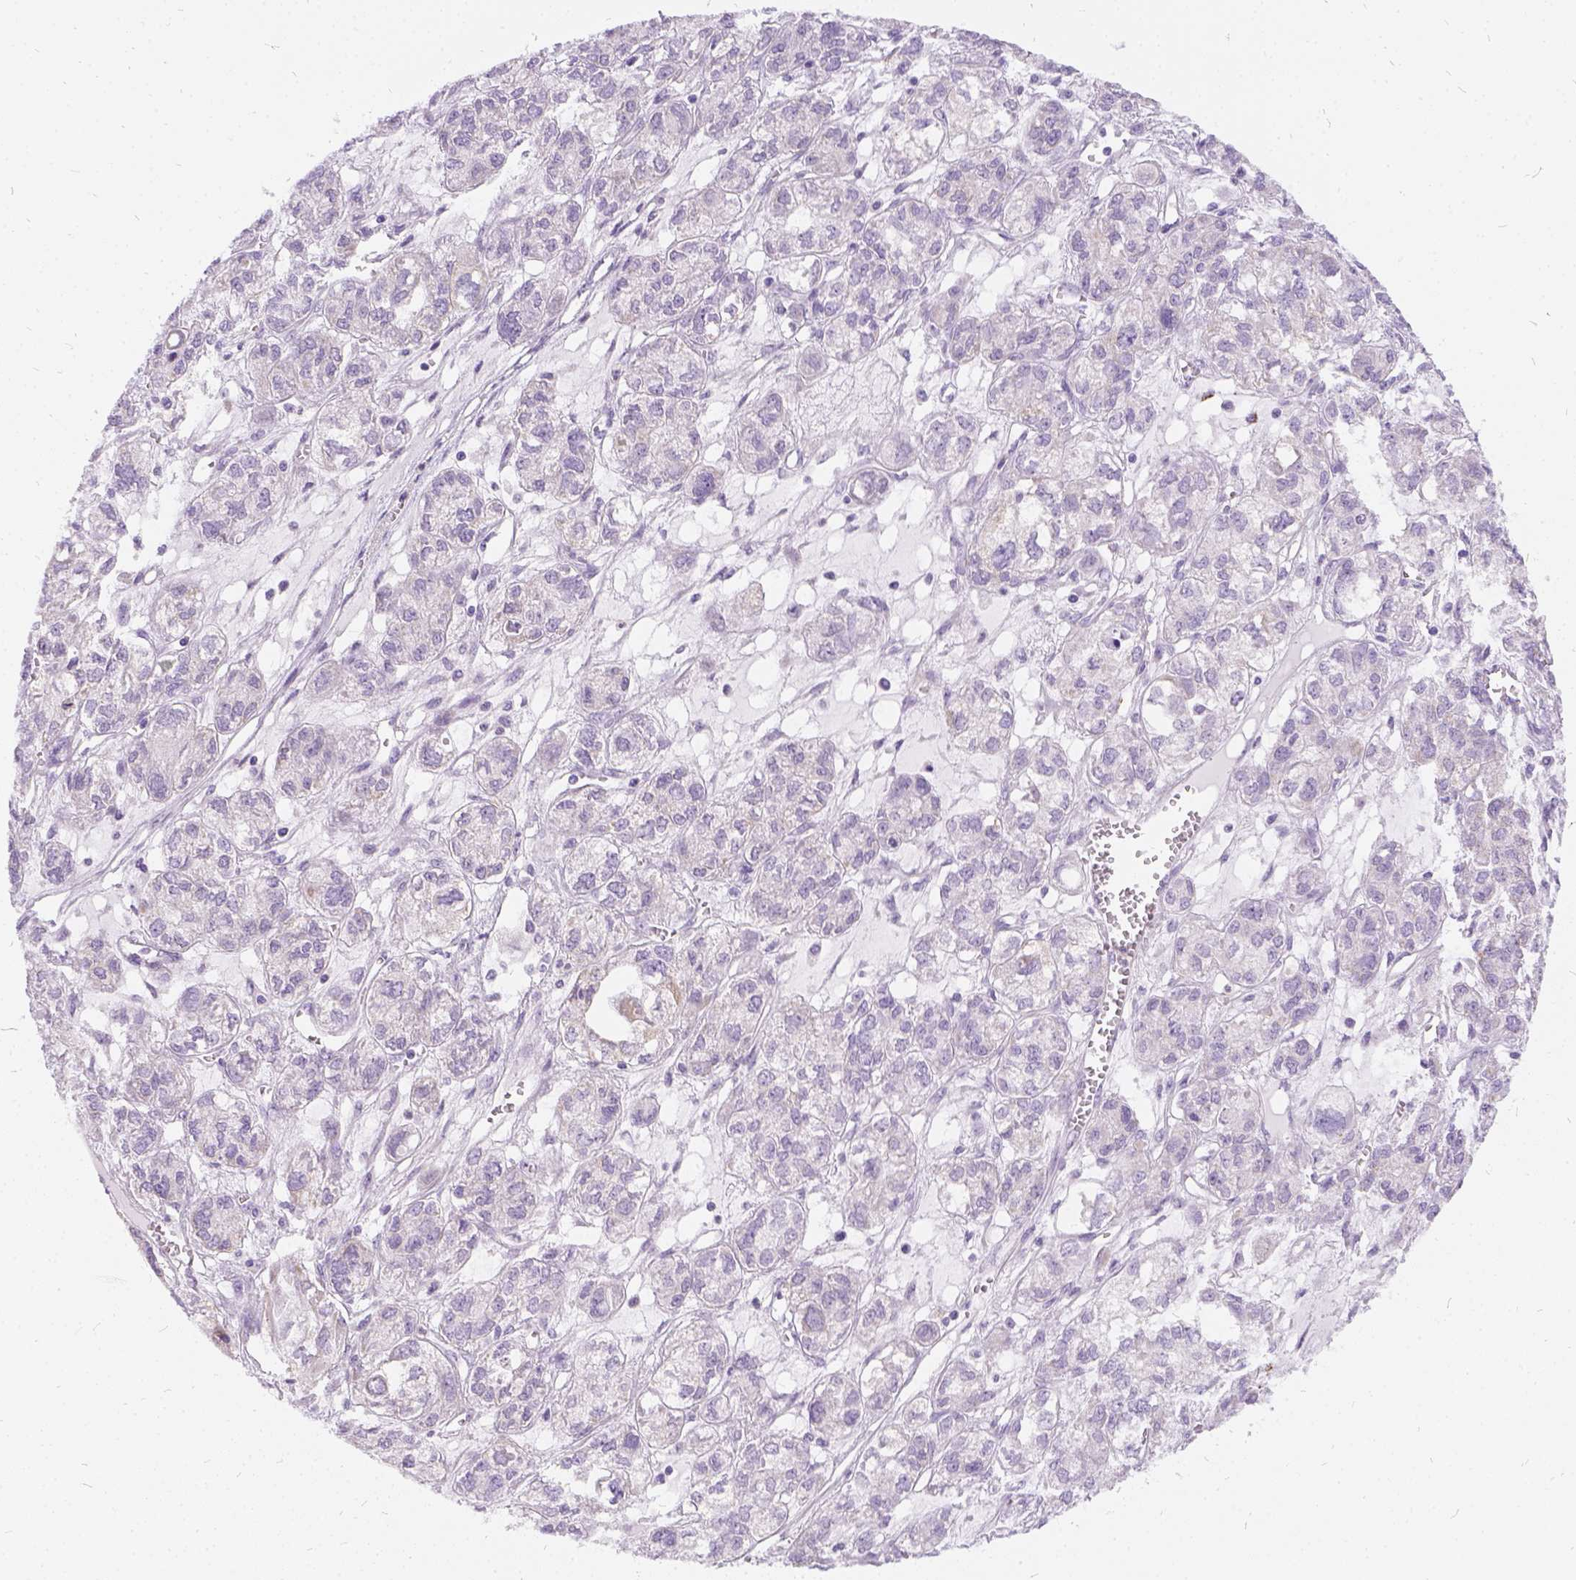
{"staining": {"intensity": "negative", "quantity": "none", "location": "none"}, "tissue": "ovarian cancer", "cell_type": "Tumor cells", "image_type": "cancer", "snomed": [{"axis": "morphology", "description": "Carcinoma, endometroid"}, {"axis": "topography", "description": "Ovary"}], "caption": "Immunohistochemistry image of ovarian cancer stained for a protein (brown), which shows no expression in tumor cells.", "gene": "FDX1", "patient": {"sex": "female", "age": 64}}